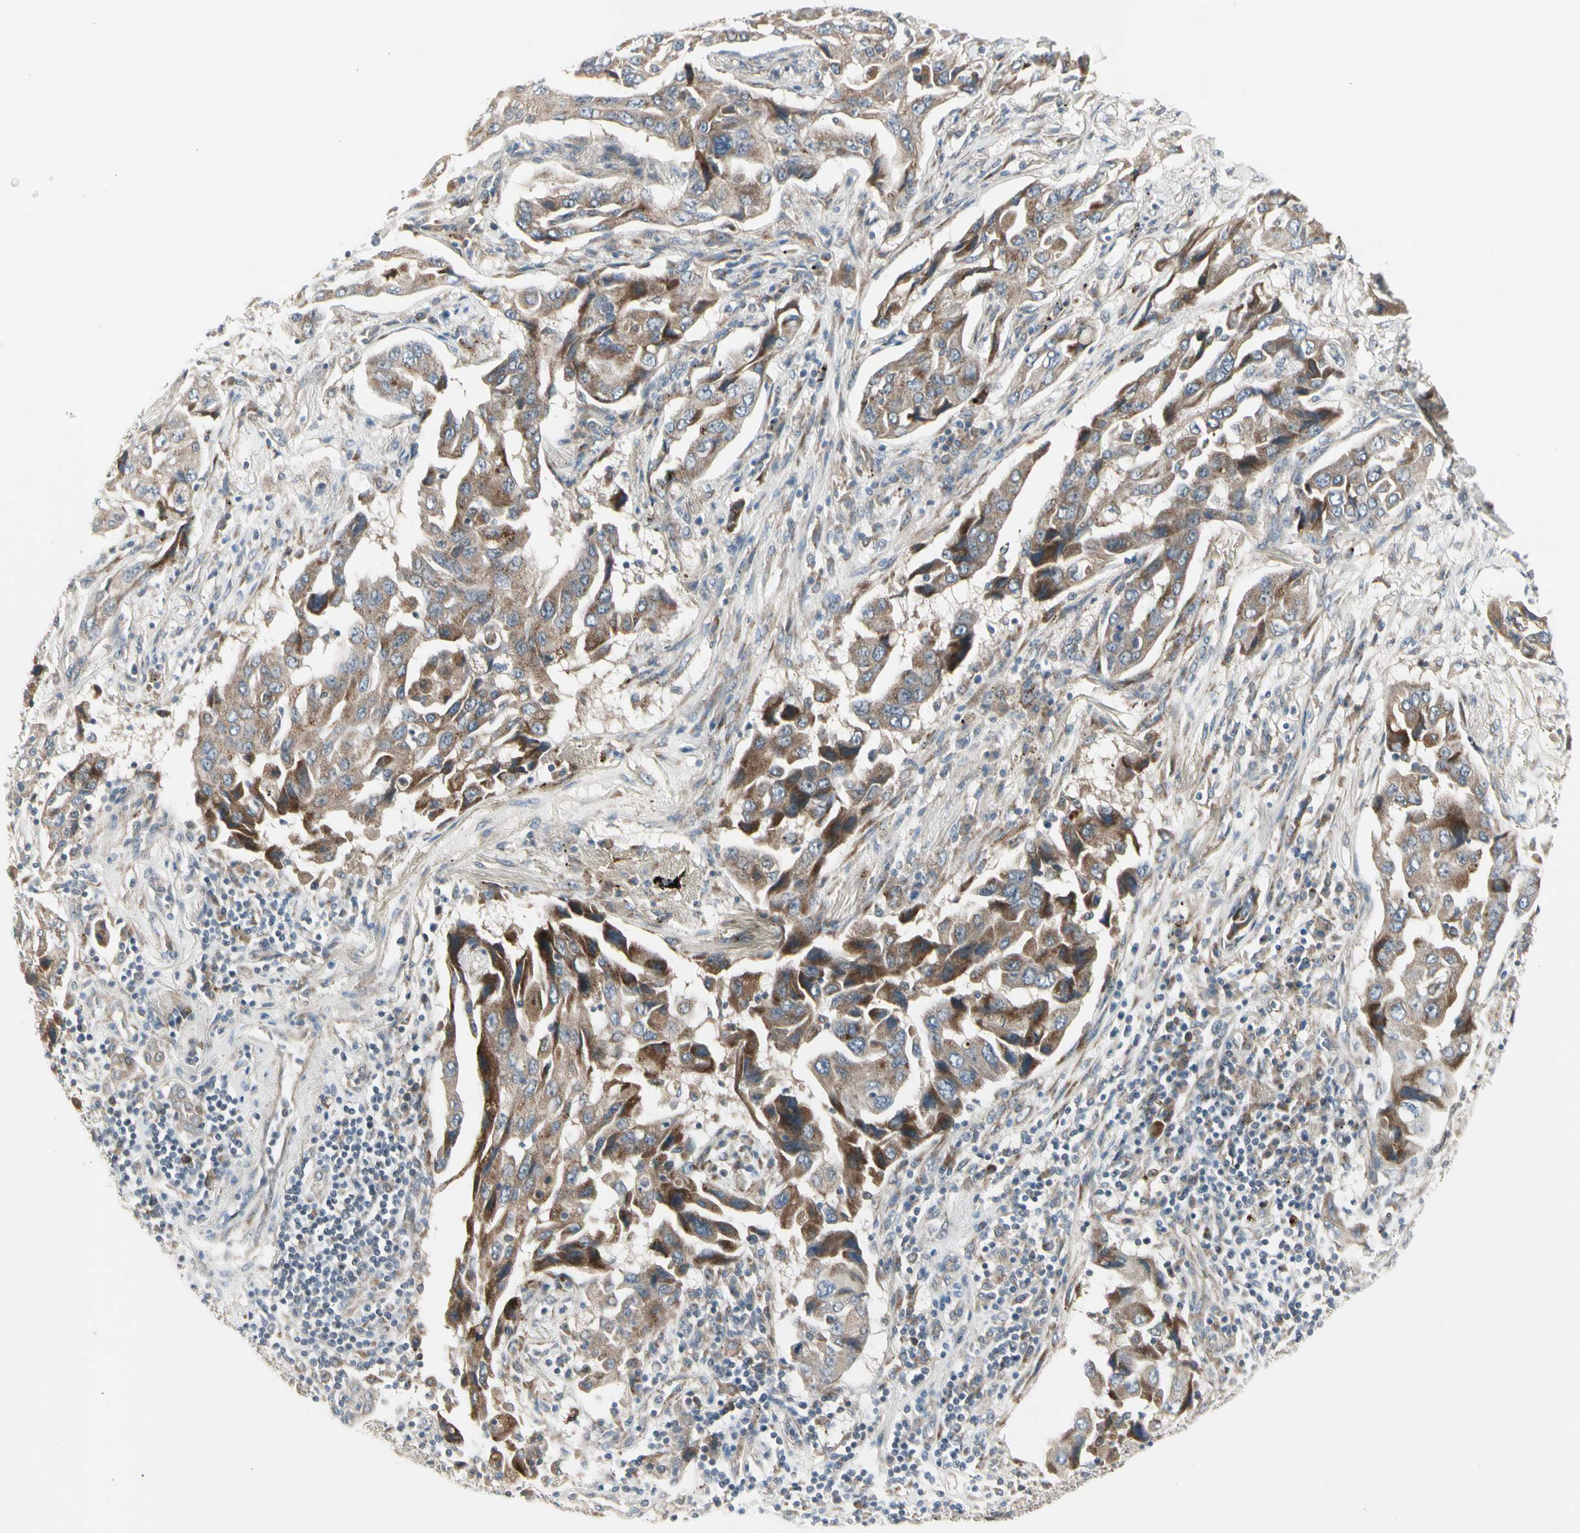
{"staining": {"intensity": "moderate", "quantity": ">75%", "location": "cytoplasmic/membranous"}, "tissue": "lung cancer", "cell_type": "Tumor cells", "image_type": "cancer", "snomed": [{"axis": "morphology", "description": "Adenocarcinoma, NOS"}, {"axis": "topography", "description": "Lung"}], "caption": "A high-resolution micrograph shows immunohistochemistry staining of lung adenocarcinoma, which displays moderate cytoplasmic/membranous staining in approximately >75% of tumor cells.", "gene": "GRN", "patient": {"sex": "female", "age": 65}}